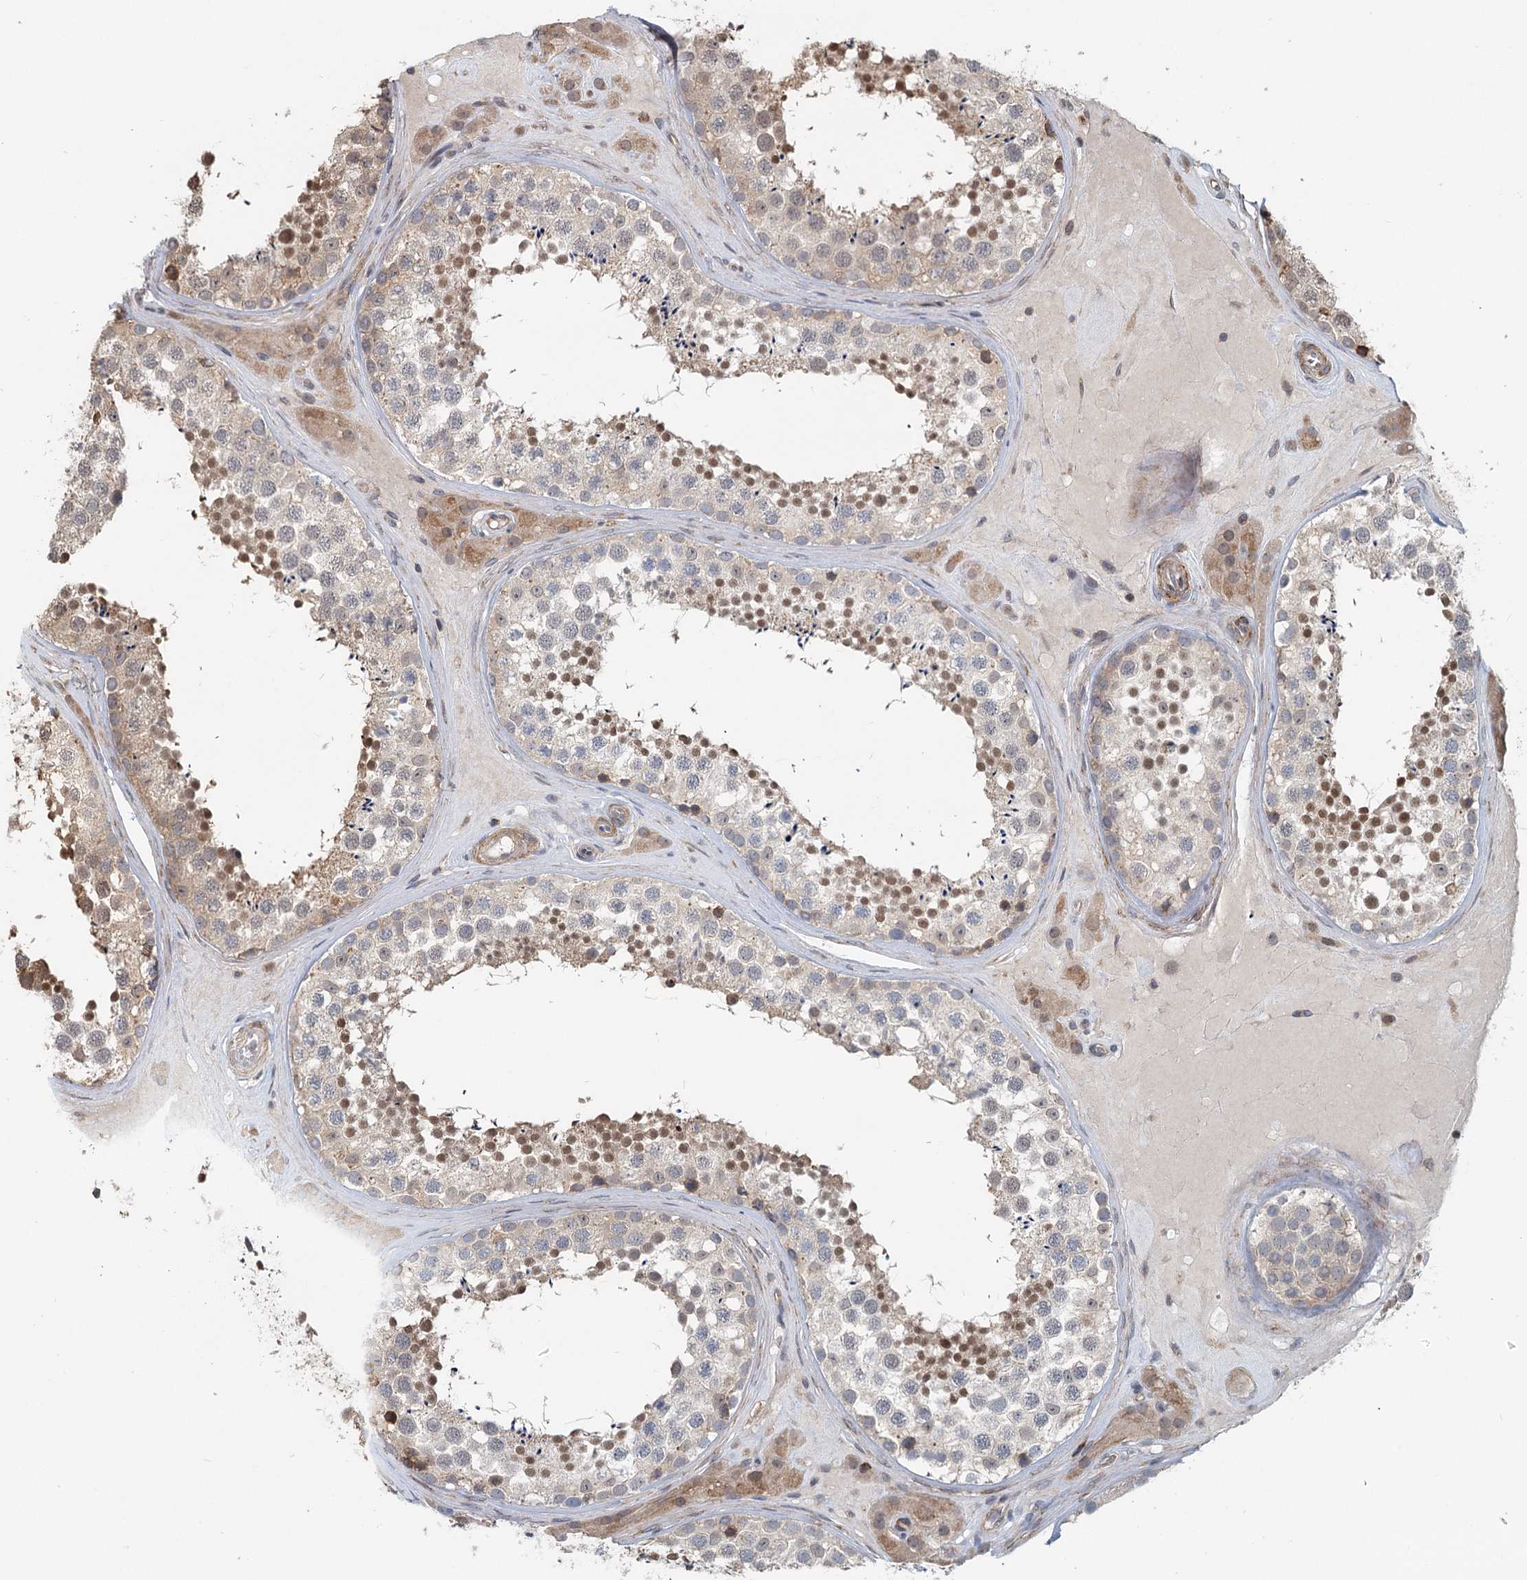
{"staining": {"intensity": "moderate", "quantity": "25%-75%", "location": "cytoplasmic/membranous,nuclear"}, "tissue": "testis", "cell_type": "Cells in seminiferous ducts", "image_type": "normal", "snomed": [{"axis": "morphology", "description": "Normal tissue, NOS"}, {"axis": "topography", "description": "Testis"}], "caption": "This image demonstrates benign testis stained with IHC to label a protein in brown. The cytoplasmic/membranous,nuclear of cells in seminiferous ducts show moderate positivity for the protein. Nuclei are counter-stained blue.", "gene": "RNF111", "patient": {"sex": "male", "age": 46}}